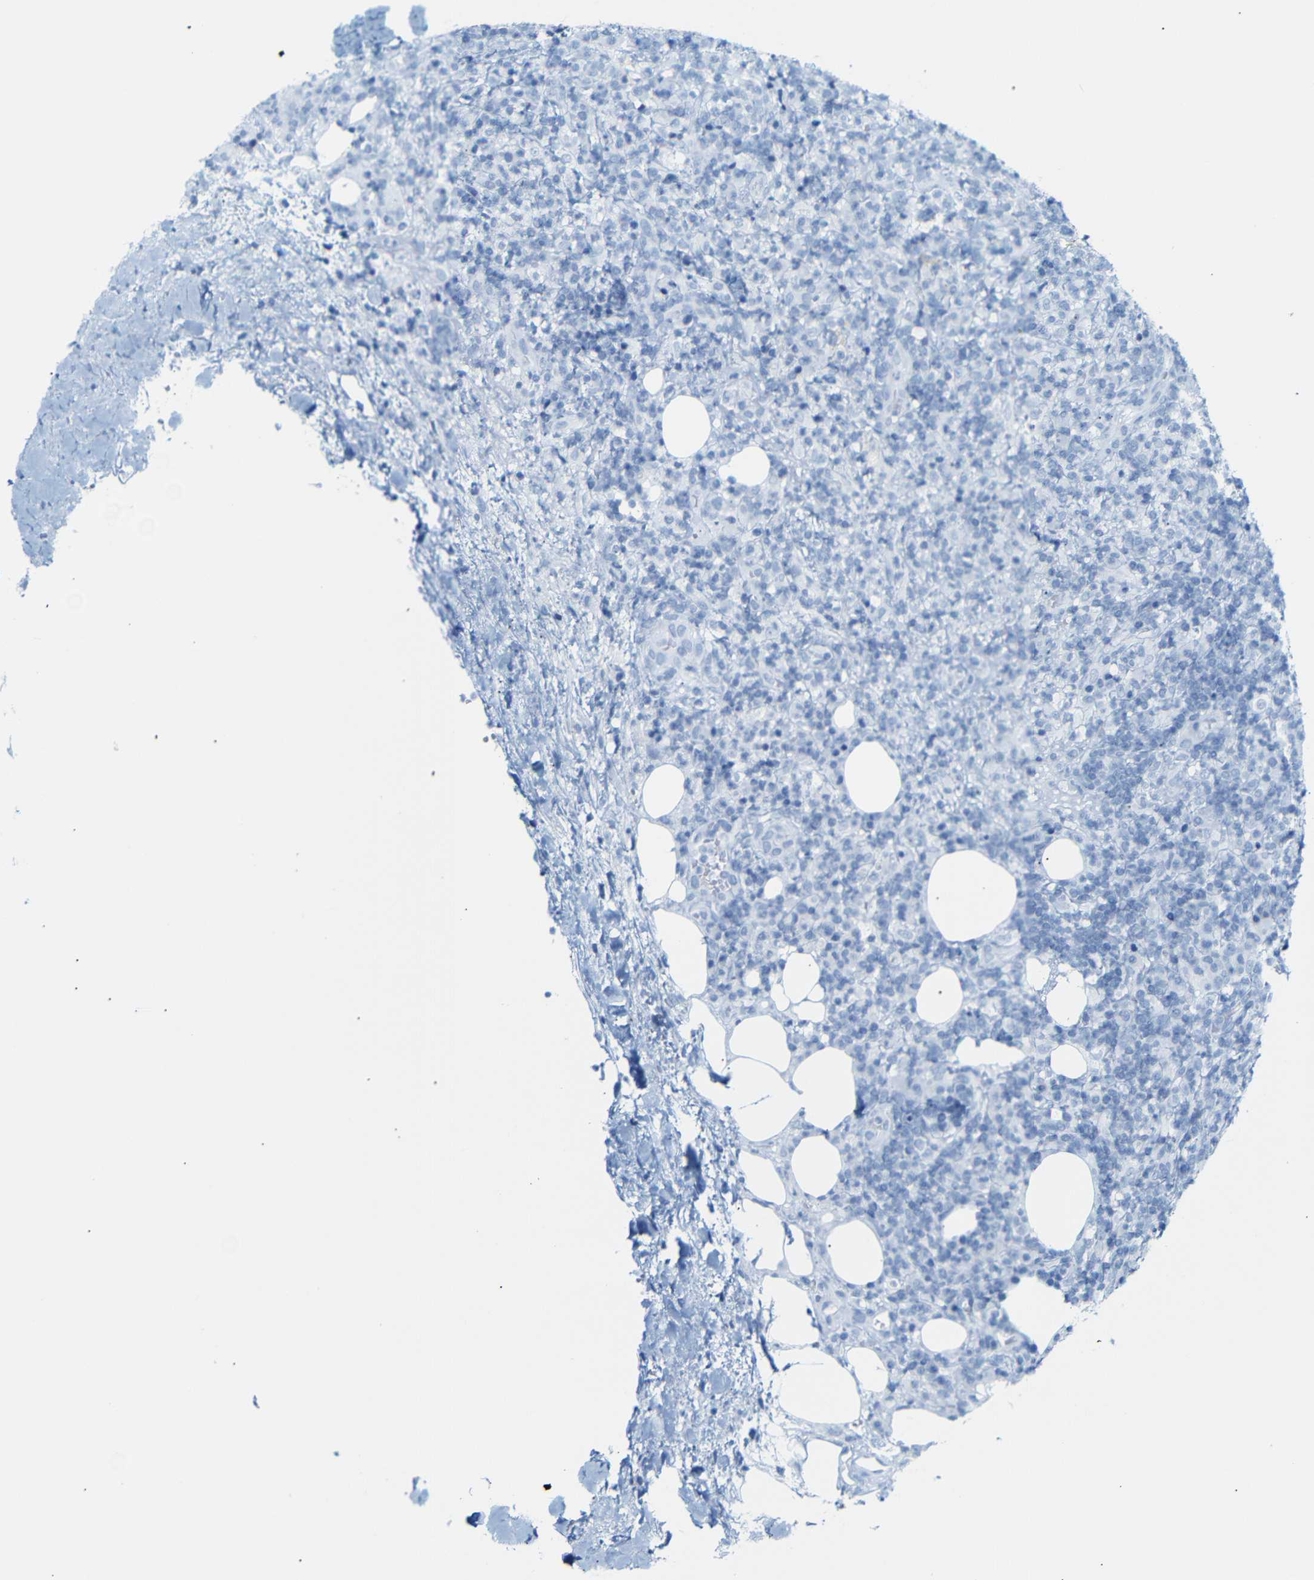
{"staining": {"intensity": "negative", "quantity": "none", "location": "none"}, "tissue": "lymphoma", "cell_type": "Tumor cells", "image_type": "cancer", "snomed": [{"axis": "morphology", "description": "Malignant lymphoma, non-Hodgkin's type, High grade"}, {"axis": "topography", "description": "Lymph node"}], "caption": "This is an immunohistochemistry histopathology image of human lymphoma. There is no expression in tumor cells.", "gene": "DYNAP", "patient": {"sex": "female", "age": 76}}